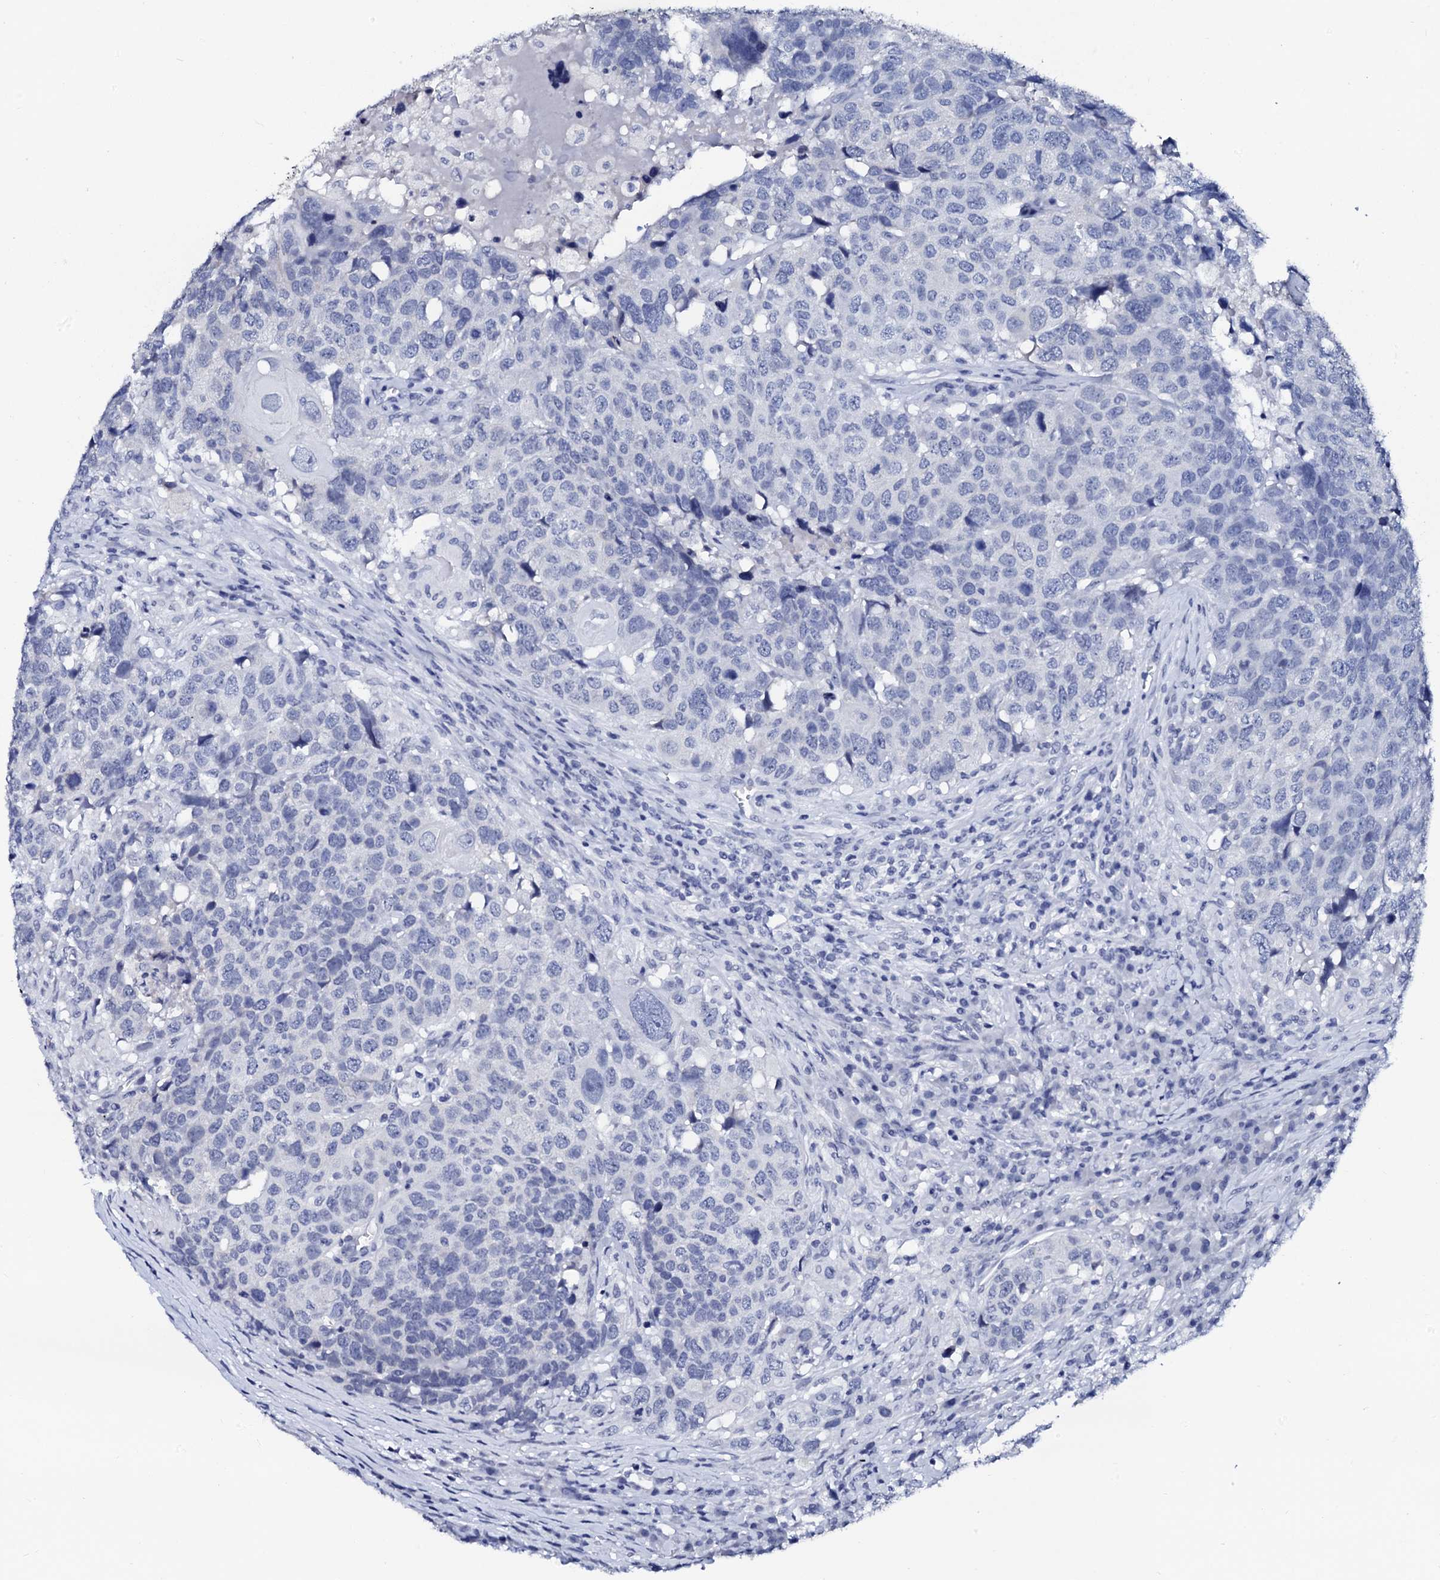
{"staining": {"intensity": "negative", "quantity": "none", "location": "none"}, "tissue": "head and neck cancer", "cell_type": "Tumor cells", "image_type": "cancer", "snomed": [{"axis": "morphology", "description": "Squamous cell carcinoma, NOS"}, {"axis": "topography", "description": "Head-Neck"}], "caption": "Photomicrograph shows no protein positivity in tumor cells of squamous cell carcinoma (head and neck) tissue.", "gene": "SPATA19", "patient": {"sex": "male", "age": 66}}